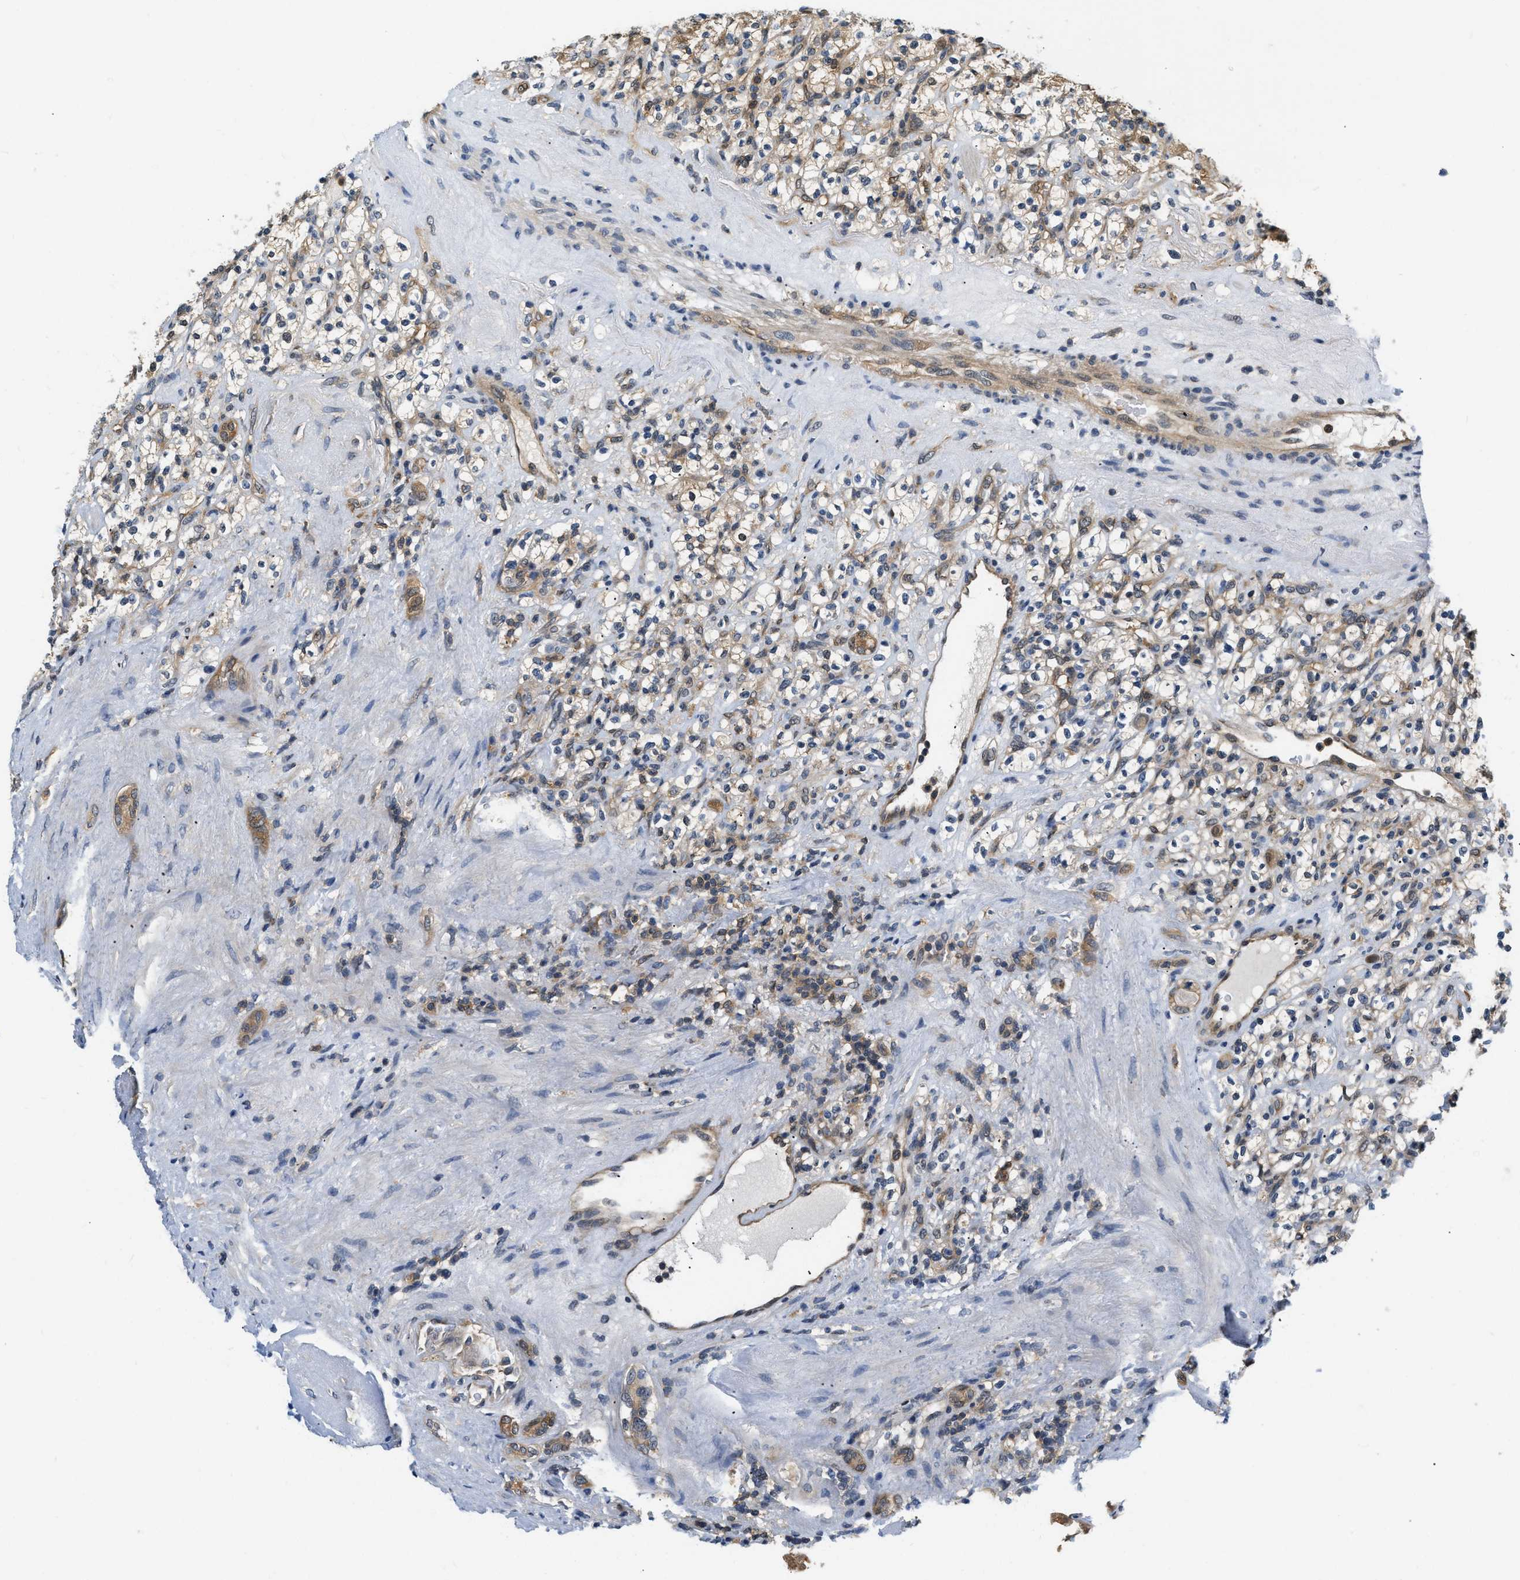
{"staining": {"intensity": "weak", "quantity": "<25%", "location": "cytoplasmic/membranous"}, "tissue": "renal cancer", "cell_type": "Tumor cells", "image_type": "cancer", "snomed": [{"axis": "morphology", "description": "Normal tissue, NOS"}, {"axis": "morphology", "description": "Adenocarcinoma, NOS"}, {"axis": "topography", "description": "Kidney"}], "caption": "High power microscopy image of an immunohistochemistry photomicrograph of renal cancer, revealing no significant expression in tumor cells.", "gene": "EIF4EBP2", "patient": {"sex": "female", "age": 72}}